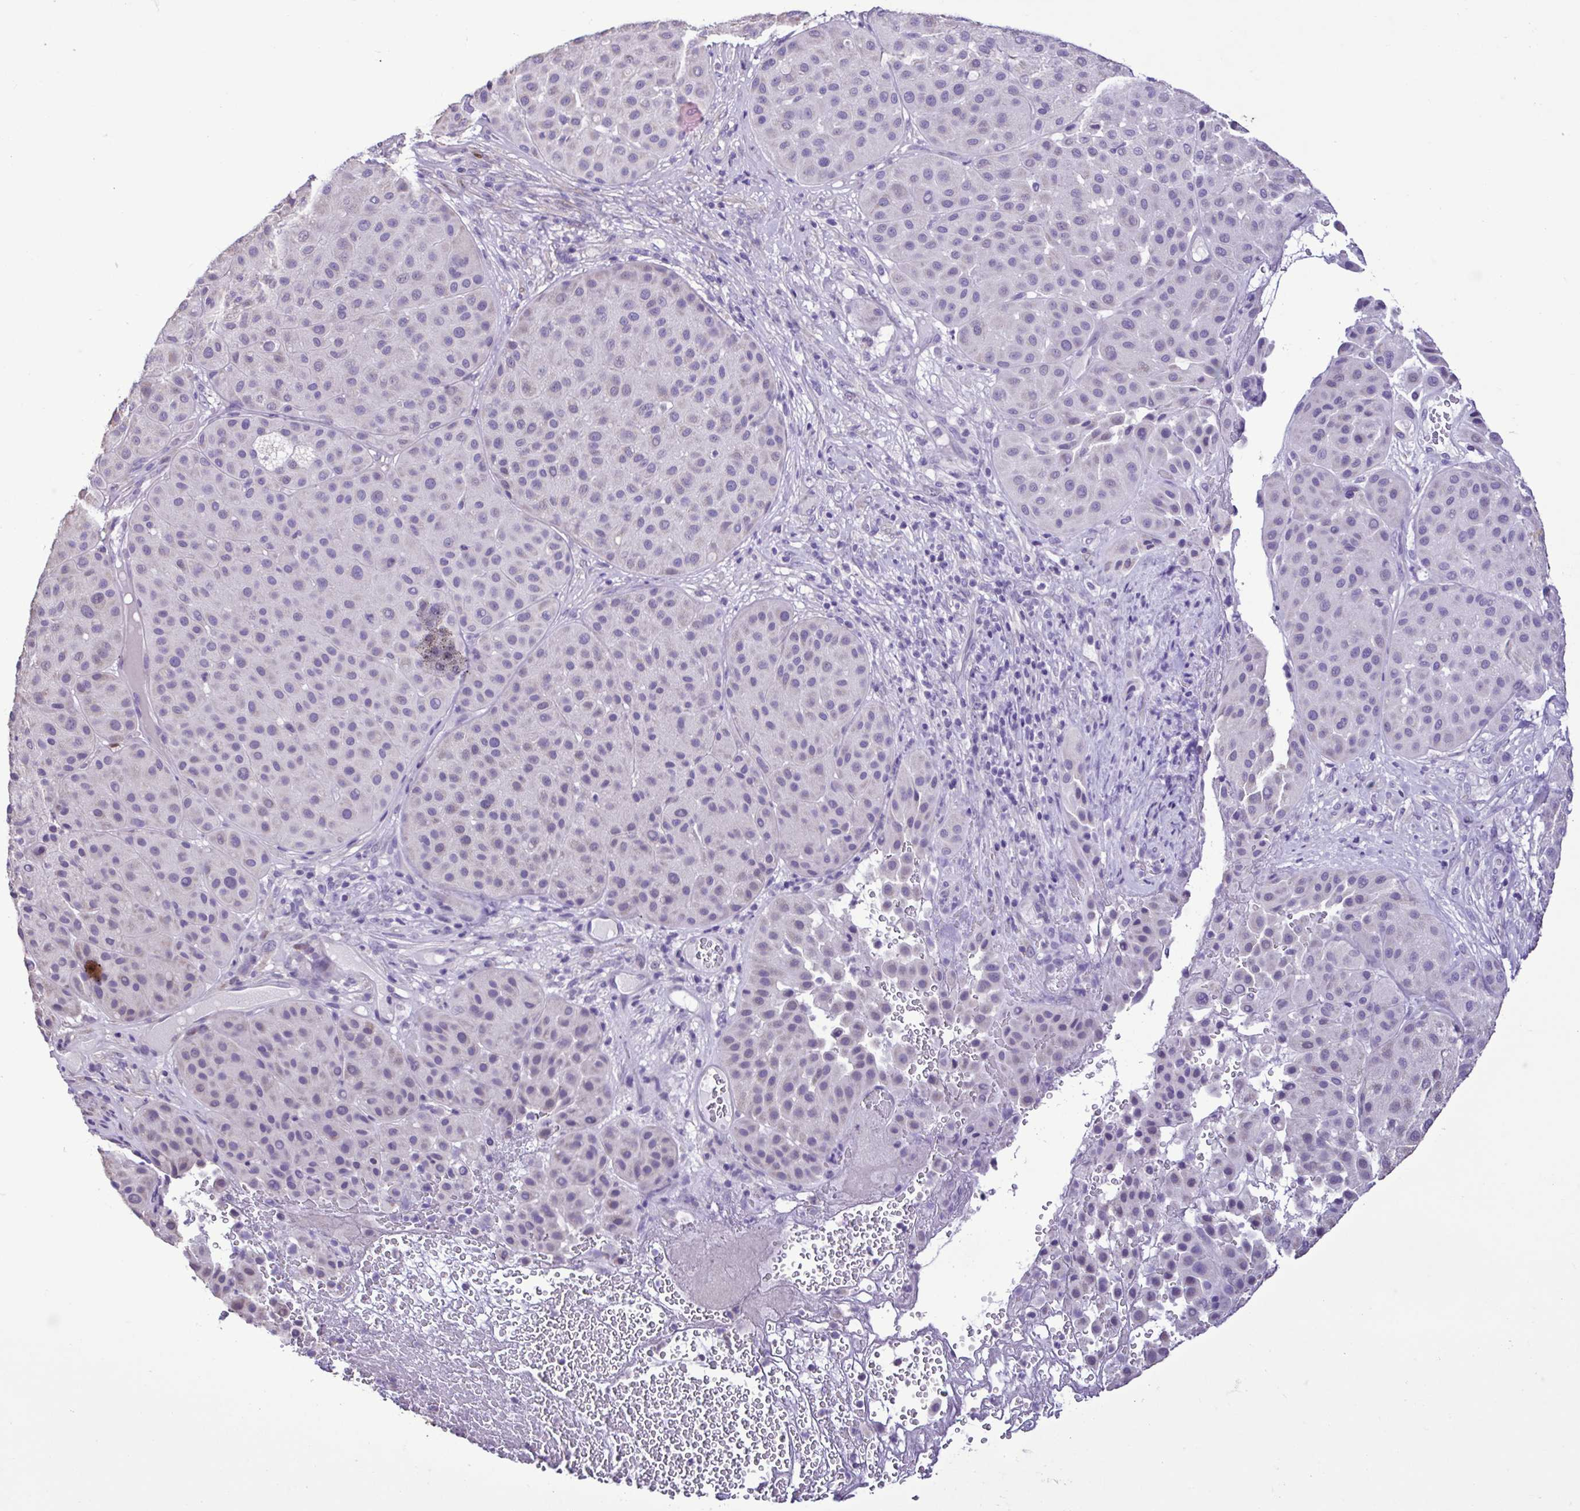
{"staining": {"intensity": "negative", "quantity": "none", "location": "none"}, "tissue": "melanoma", "cell_type": "Tumor cells", "image_type": "cancer", "snomed": [{"axis": "morphology", "description": "Malignant melanoma, Metastatic site"}, {"axis": "topography", "description": "Smooth muscle"}], "caption": "Immunohistochemical staining of human melanoma exhibits no significant positivity in tumor cells.", "gene": "PLA2G4E", "patient": {"sex": "male", "age": 41}}